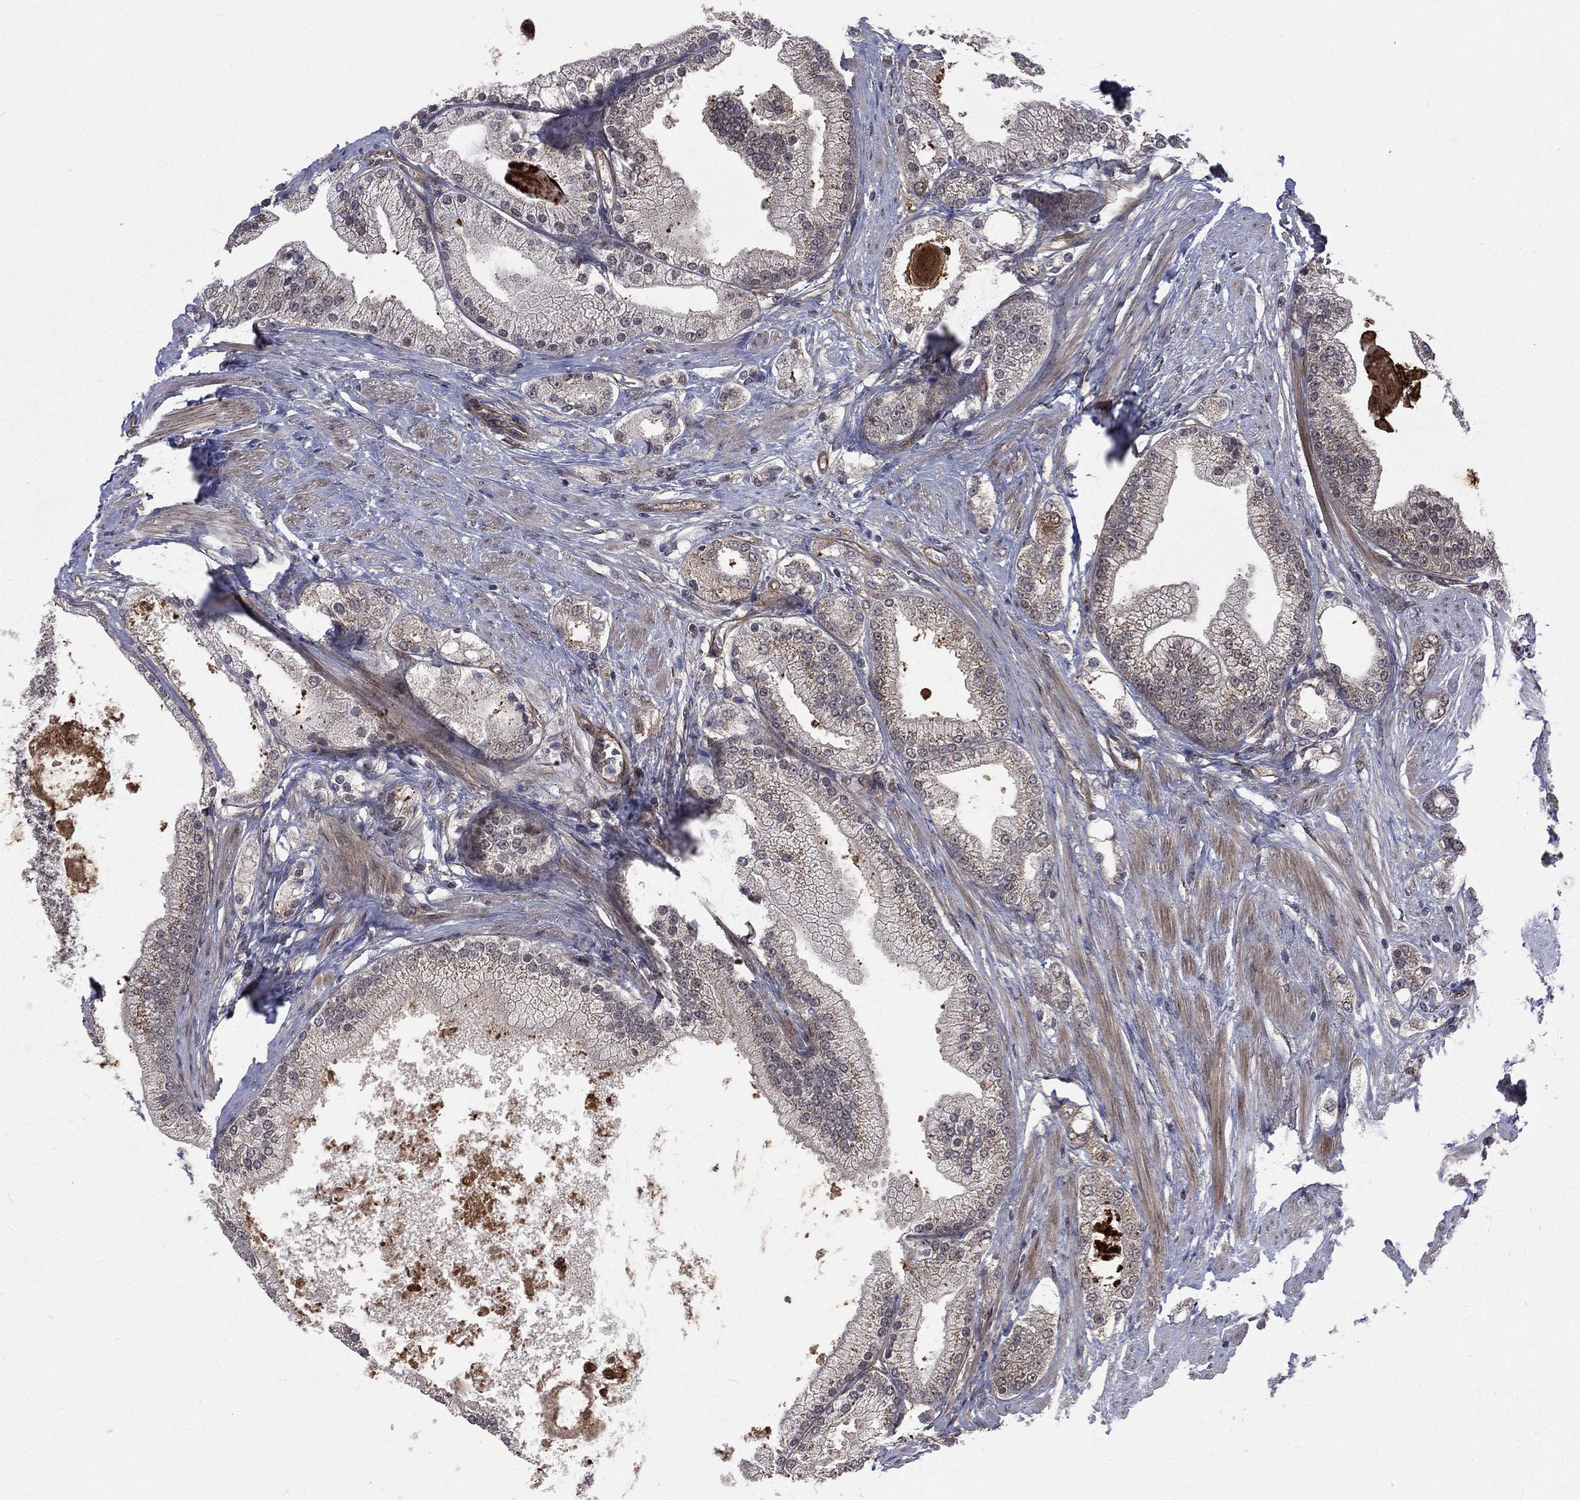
{"staining": {"intensity": "weak", "quantity": "25%-75%", "location": "cytoplasmic/membranous"}, "tissue": "prostate cancer", "cell_type": "Tumor cells", "image_type": "cancer", "snomed": [{"axis": "morphology", "description": "Adenocarcinoma, NOS"}, {"axis": "topography", "description": "Prostate and seminal vesicle, NOS"}, {"axis": "topography", "description": "Prostate"}], "caption": "High-power microscopy captured an immunohistochemistry image of prostate cancer, revealing weak cytoplasmic/membranous expression in about 25%-75% of tumor cells.", "gene": "ARL3", "patient": {"sex": "male", "age": 67}}